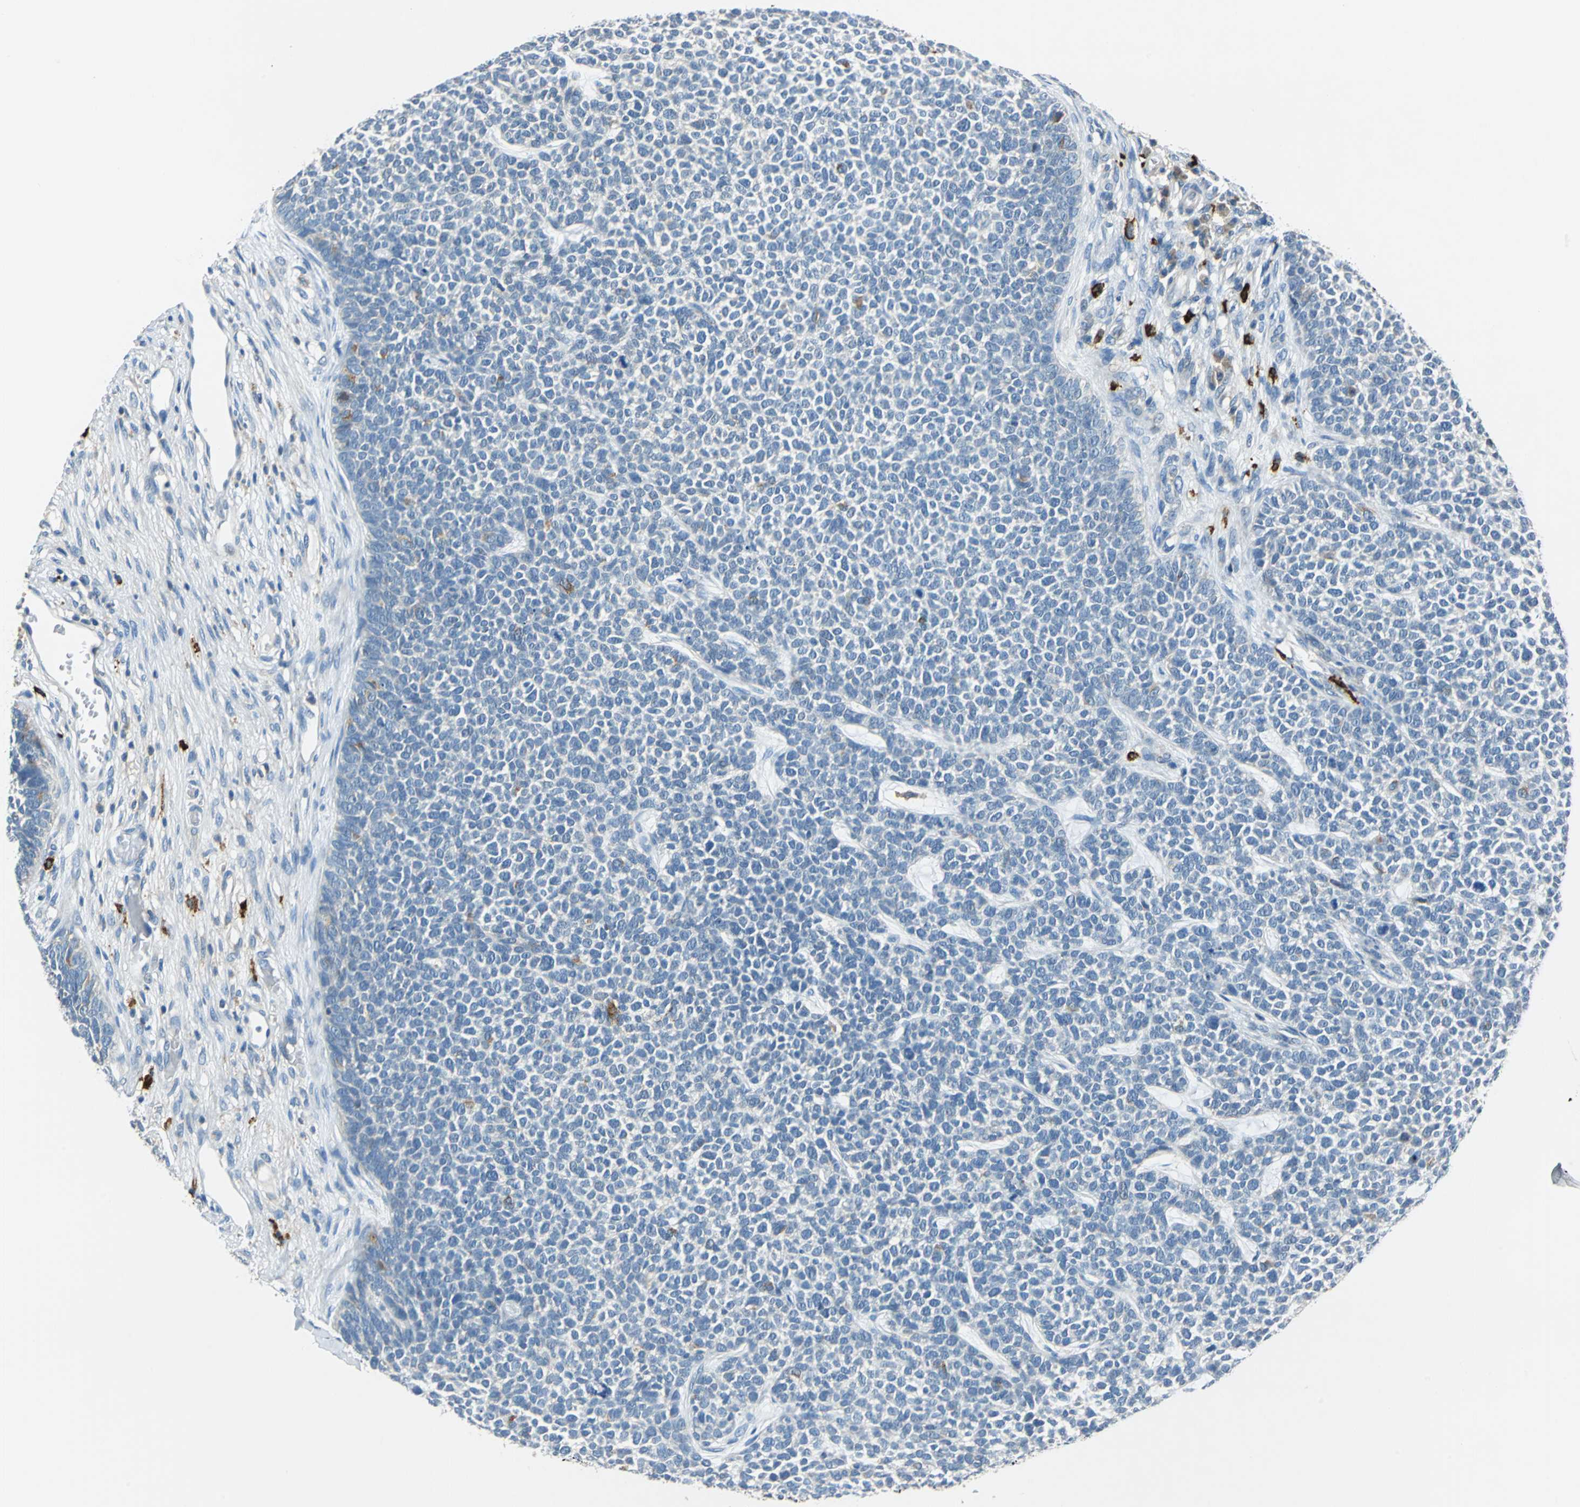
{"staining": {"intensity": "negative", "quantity": "none", "location": "none"}, "tissue": "skin cancer", "cell_type": "Tumor cells", "image_type": "cancer", "snomed": [{"axis": "morphology", "description": "Basal cell carcinoma"}, {"axis": "topography", "description": "Skin"}], "caption": "Immunohistochemical staining of basal cell carcinoma (skin) displays no significant positivity in tumor cells.", "gene": "CPA3", "patient": {"sex": "female", "age": 84}}